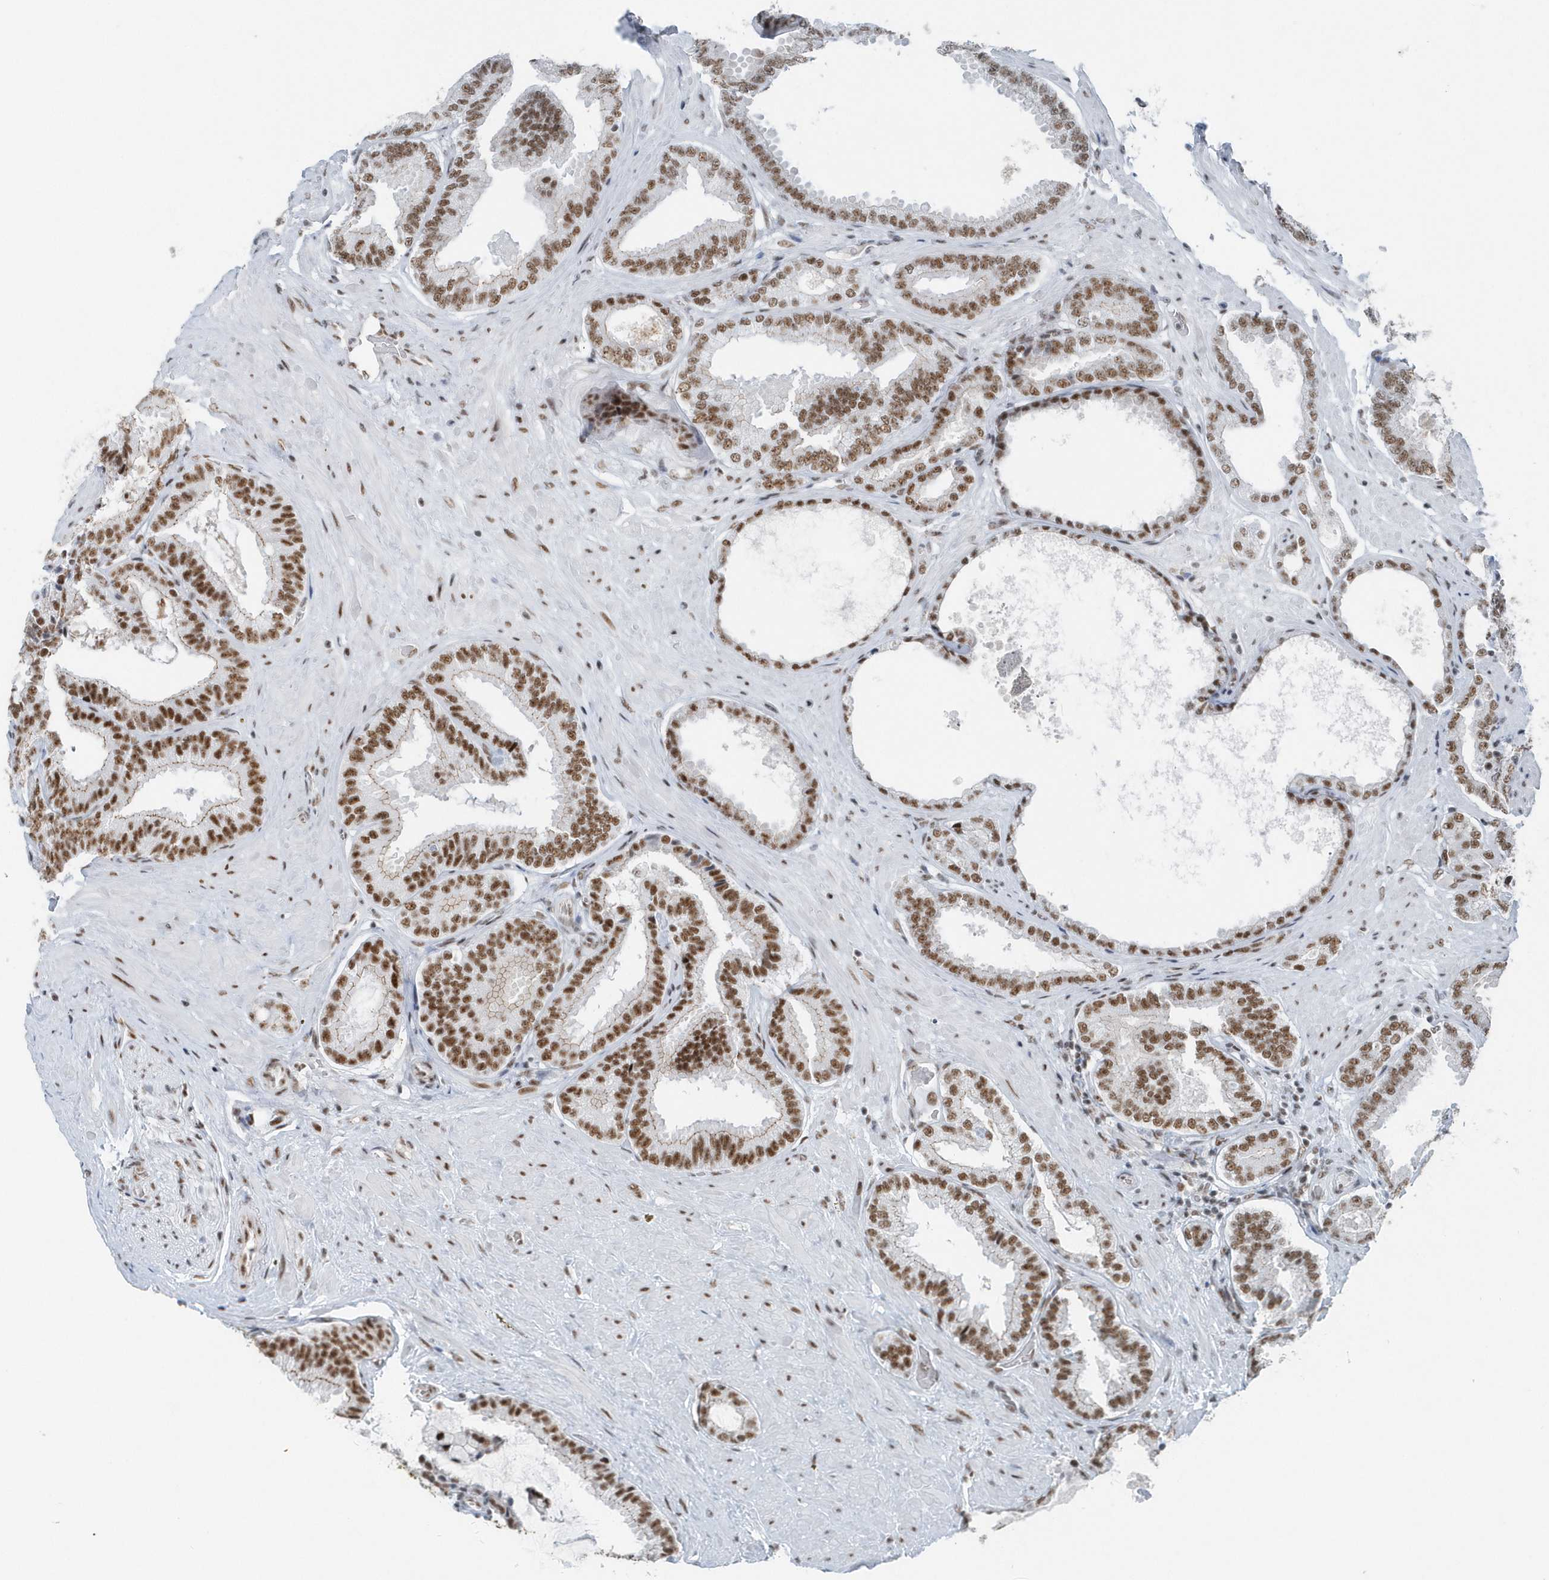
{"staining": {"intensity": "strong", "quantity": ">75%", "location": "nuclear"}, "tissue": "prostate cancer", "cell_type": "Tumor cells", "image_type": "cancer", "snomed": [{"axis": "morphology", "description": "Normal tissue, NOS"}, {"axis": "morphology", "description": "Adenocarcinoma, Low grade"}, {"axis": "topography", "description": "Prostate"}, {"axis": "topography", "description": "Peripheral nerve tissue"}], "caption": "Adenocarcinoma (low-grade) (prostate) tissue reveals strong nuclear staining in about >75% of tumor cells, visualized by immunohistochemistry.", "gene": "FIP1L1", "patient": {"sex": "male", "age": 71}}